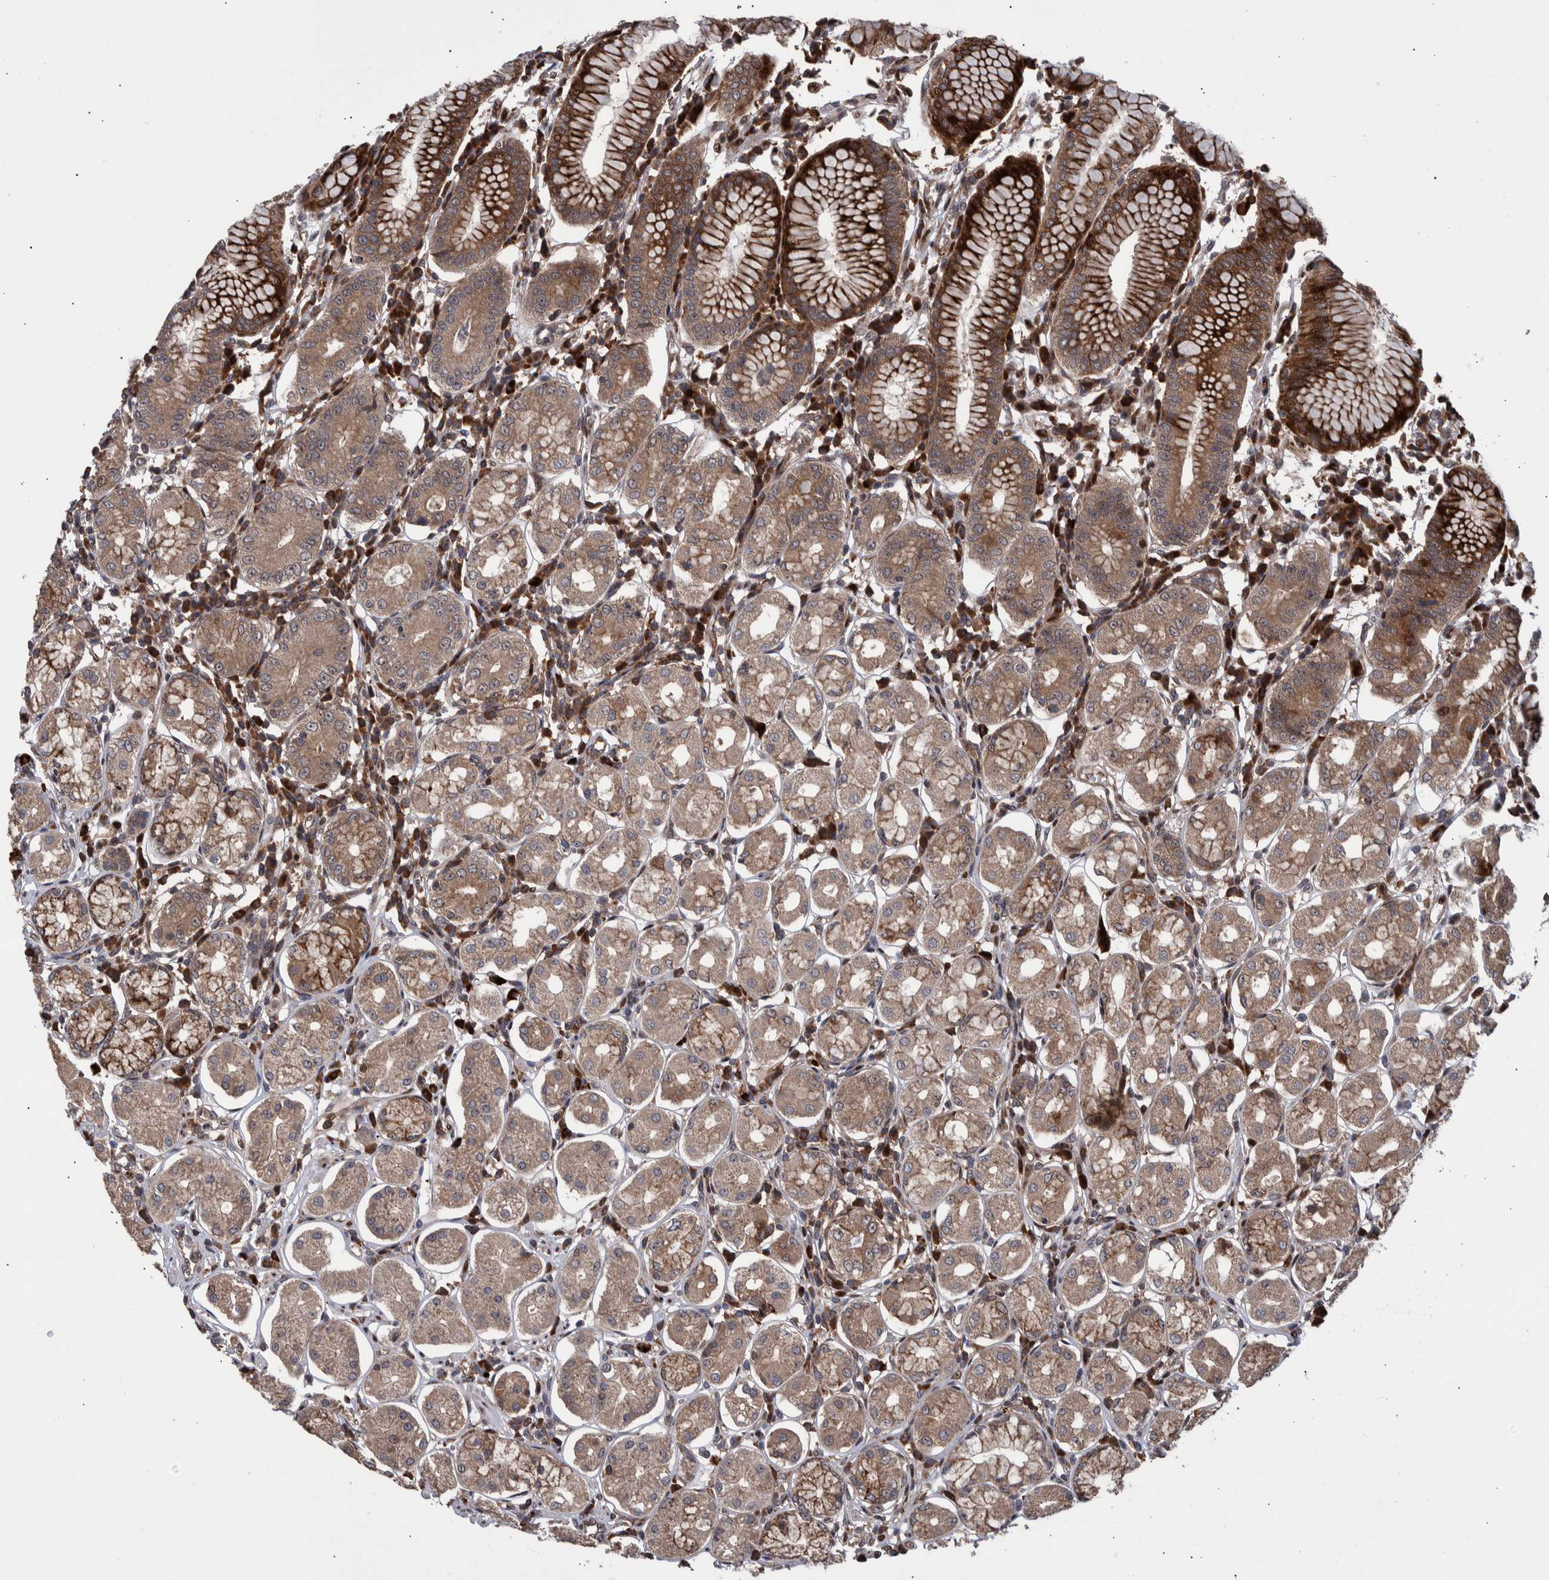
{"staining": {"intensity": "strong", "quantity": ">75%", "location": "cytoplasmic/membranous"}, "tissue": "stomach", "cell_type": "Glandular cells", "image_type": "normal", "snomed": [{"axis": "morphology", "description": "Normal tissue, NOS"}, {"axis": "topography", "description": "Stomach"}, {"axis": "topography", "description": "Stomach, lower"}], "caption": "A high amount of strong cytoplasmic/membranous positivity is appreciated in about >75% of glandular cells in benign stomach.", "gene": "SHISA6", "patient": {"sex": "female", "age": 56}}